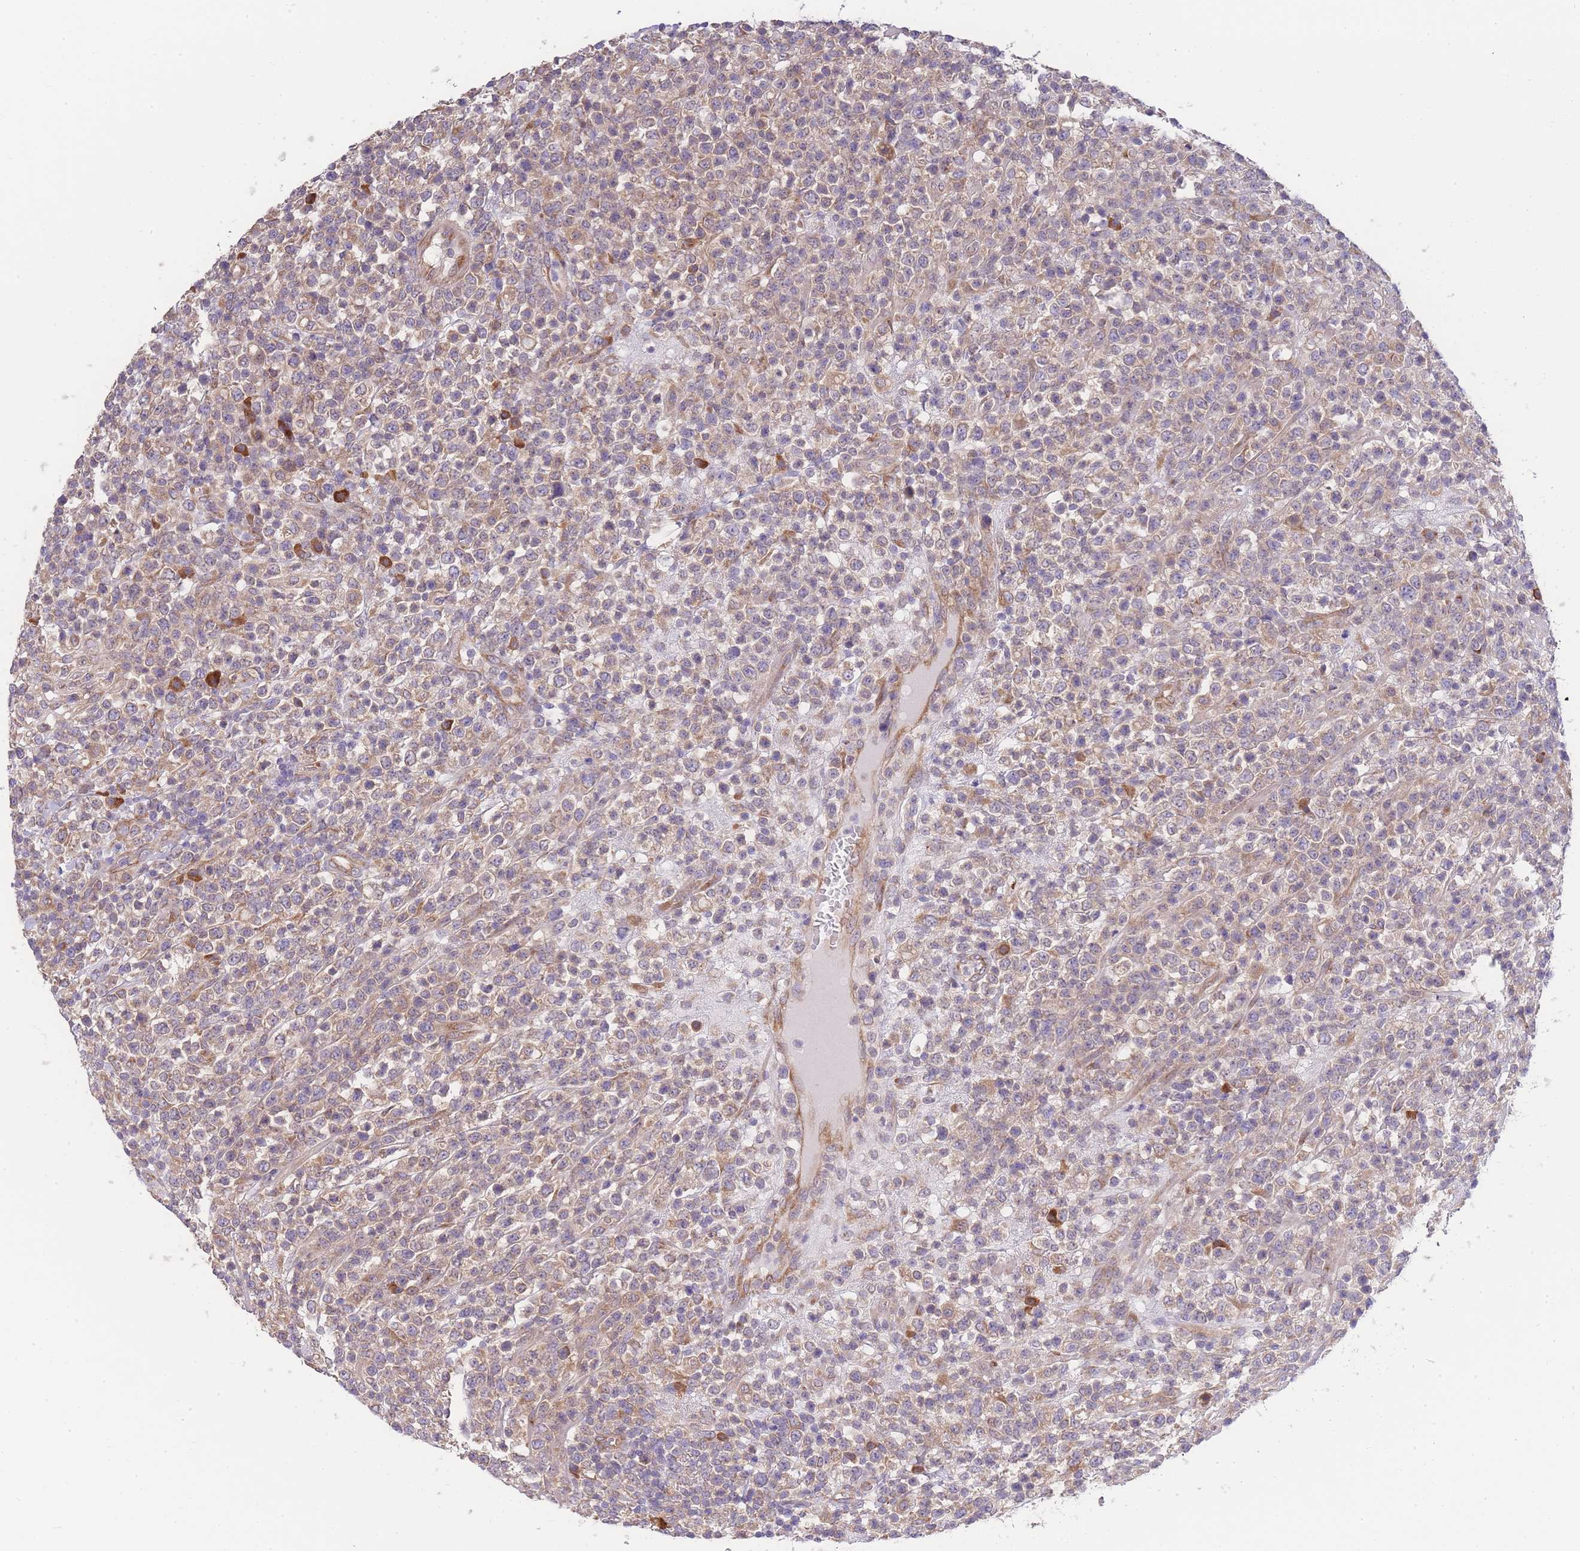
{"staining": {"intensity": "weak", "quantity": ">75%", "location": "cytoplasmic/membranous"}, "tissue": "lymphoma", "cell_type": "Tumor cells", "image_type": "cancer", "snomed": [{"axis": "morphology", "description": "Malignant lymphoma, non-Hodgkin's type, High grade"}, {"axis": "topography", "description": "Colon"}], "caption": "A photomicrograph showing weak cytoplasmic/membranous expression in approximately >75% of tumor cells in malignant lymphoma, non-Hodgkin's type (high-grade), as visualized by brown immunohistochemical staining.", "gene": "BEX1", "patient": {"sex": "female", "age": 53}}